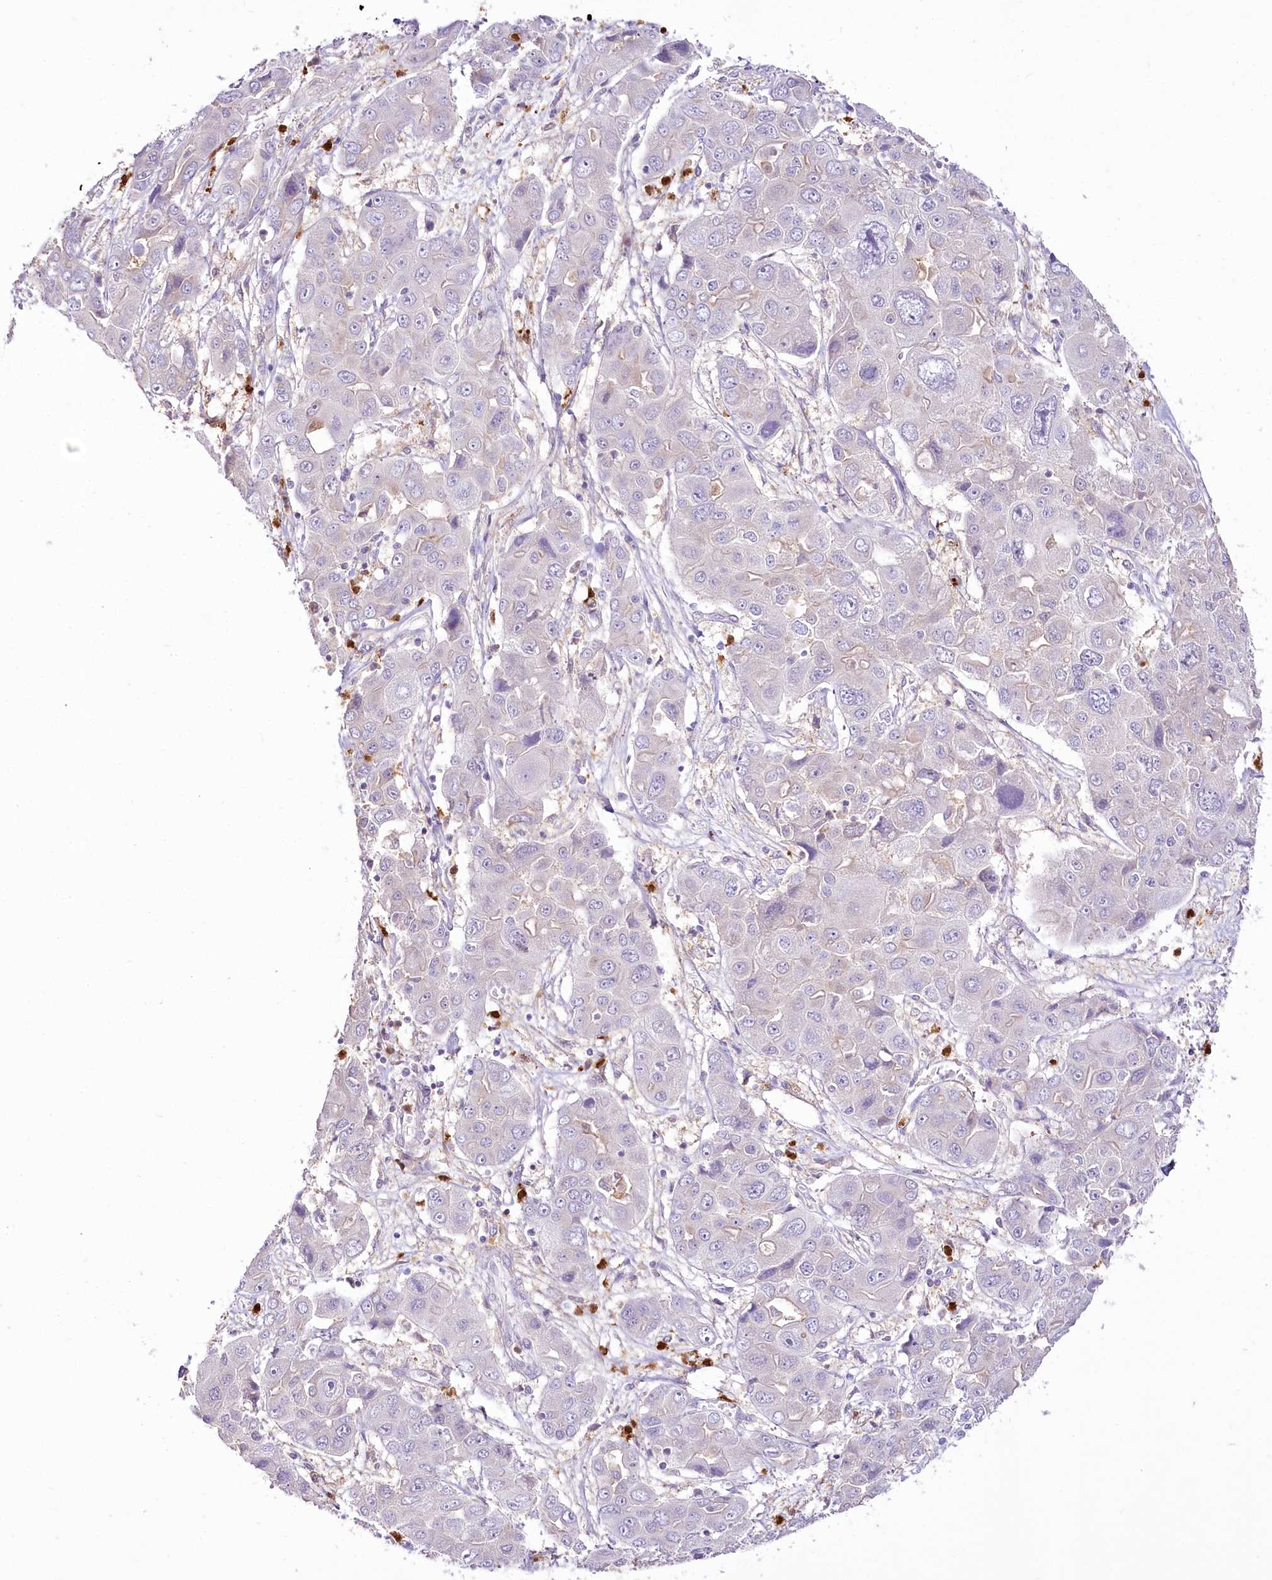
{"staining": {"intensity": "negative", "quantity": "none", "location": "none"}, "tissue": "liver cancer", "cell_type": "Tumor cells", "image_type": "cancer", "snomed": [{"axis": "morphology", "description": "Cholangiocarcinoma"}, {"axis": "topography", "description": "Liver"}], "caption": "This image is of cholangiocarcinoma (liver) stained with immunohistochemistry to label a protein in brown with the nuclei are counter-stained blue. There is no expression in tumor cells. (Stains: DAB immunohistochemistry (IHC) with hematoxylin counter stain, Microscopy: brightfield microscopy at high magnification).", "gene": "DPYD", "patient": {"sex": "male", "age": 67}}